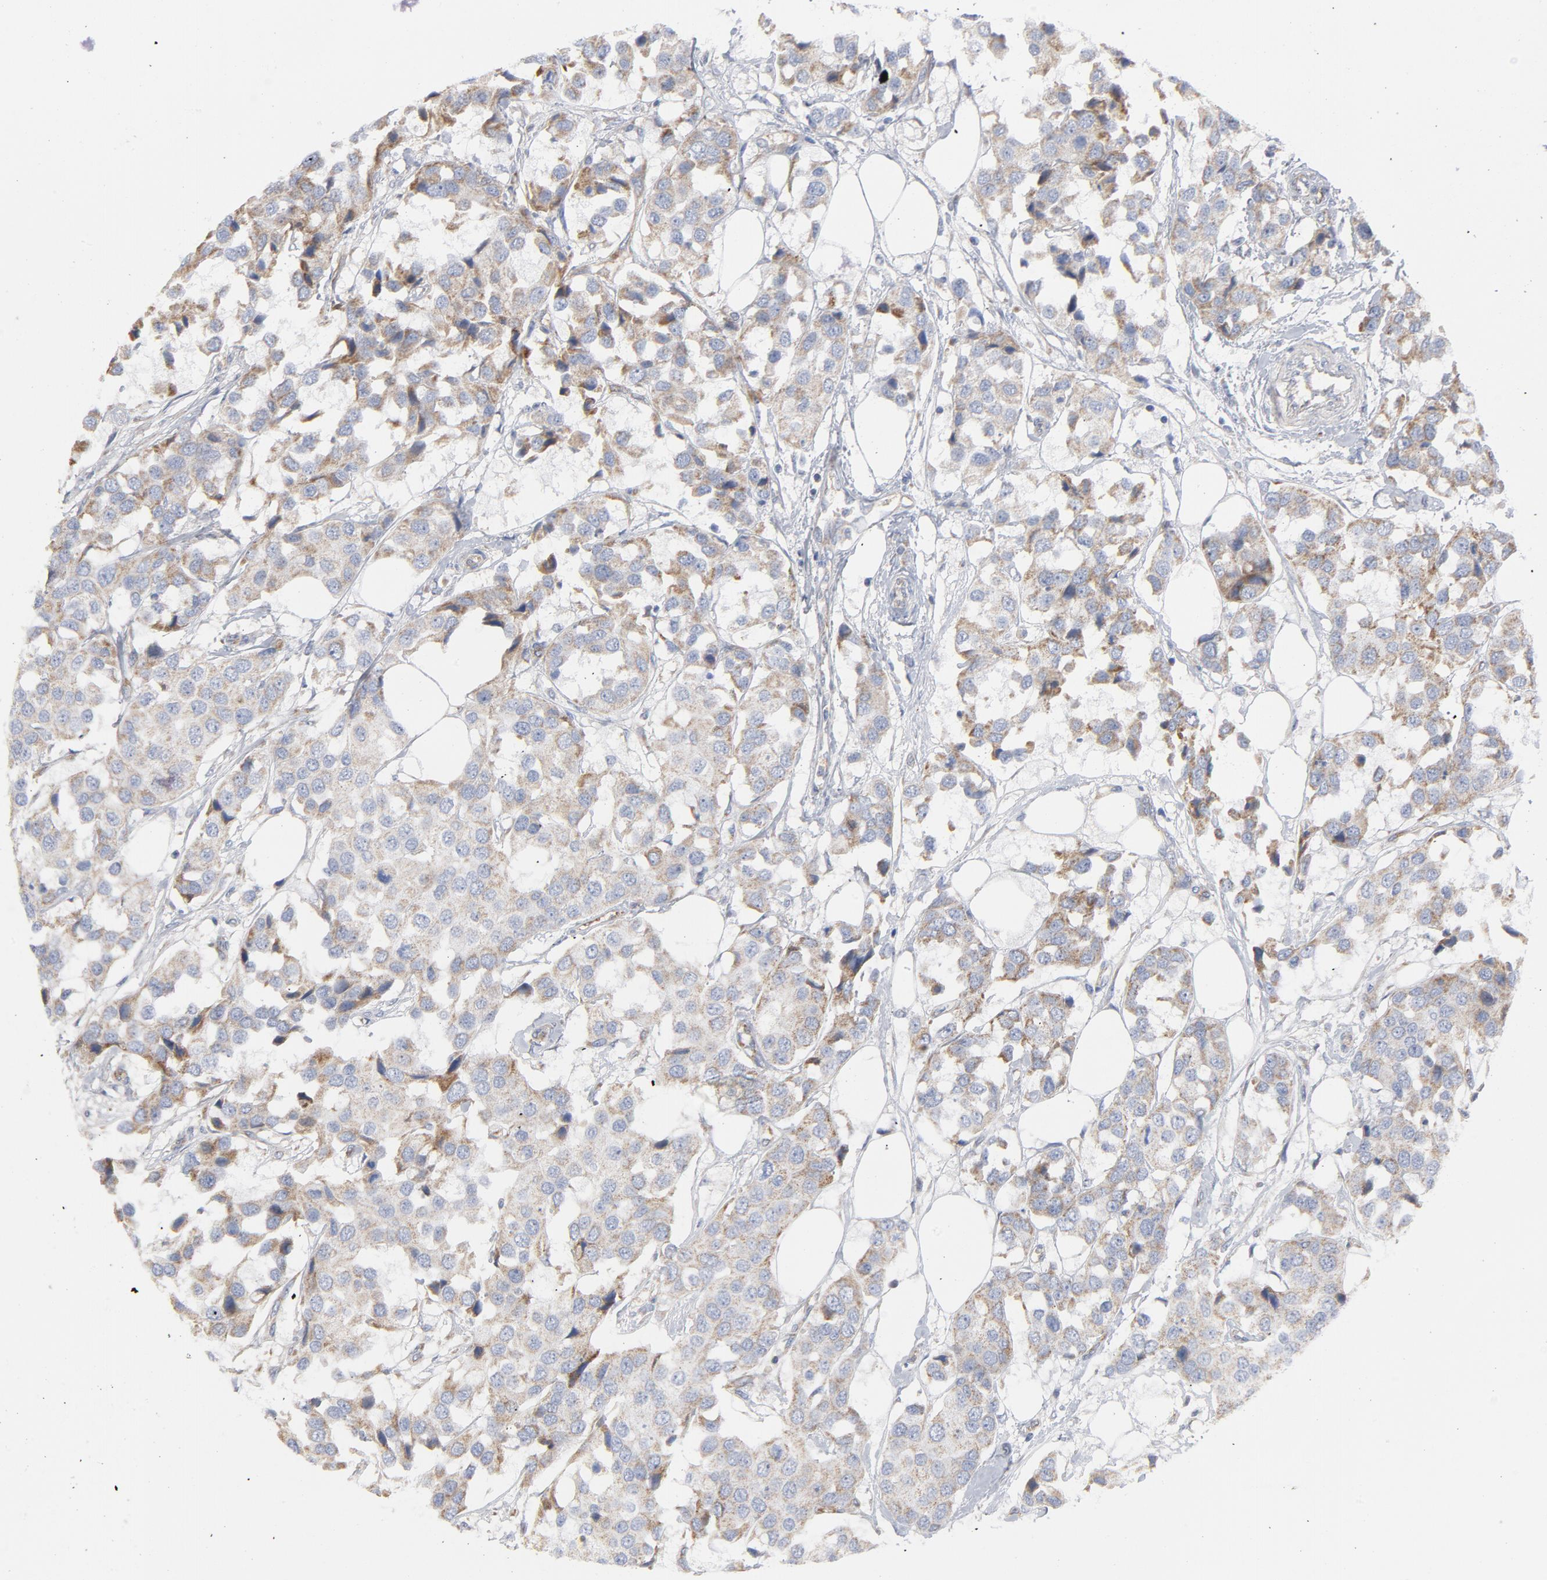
{"staining": {"intensity": "moderate", "quantity": ">75%", "location": "cytoplasmic/membranous"}, "tissue": "breast cancer", "cell_type": "Tumor cells", "image_type": "cancer", "snomed": [{"axis": "morphology", "description": "Duct carcinoma"}, {"axis": "topography", "description": "Breast"}], "caption": "The immunohistochemical stain highlights moderate cytoplasmic/membranous staining in tumor cells of intraductal carcinoma (breast) tissue.", "gene": "OXA1L", "patient": {"sex": "female", "age": 80}}